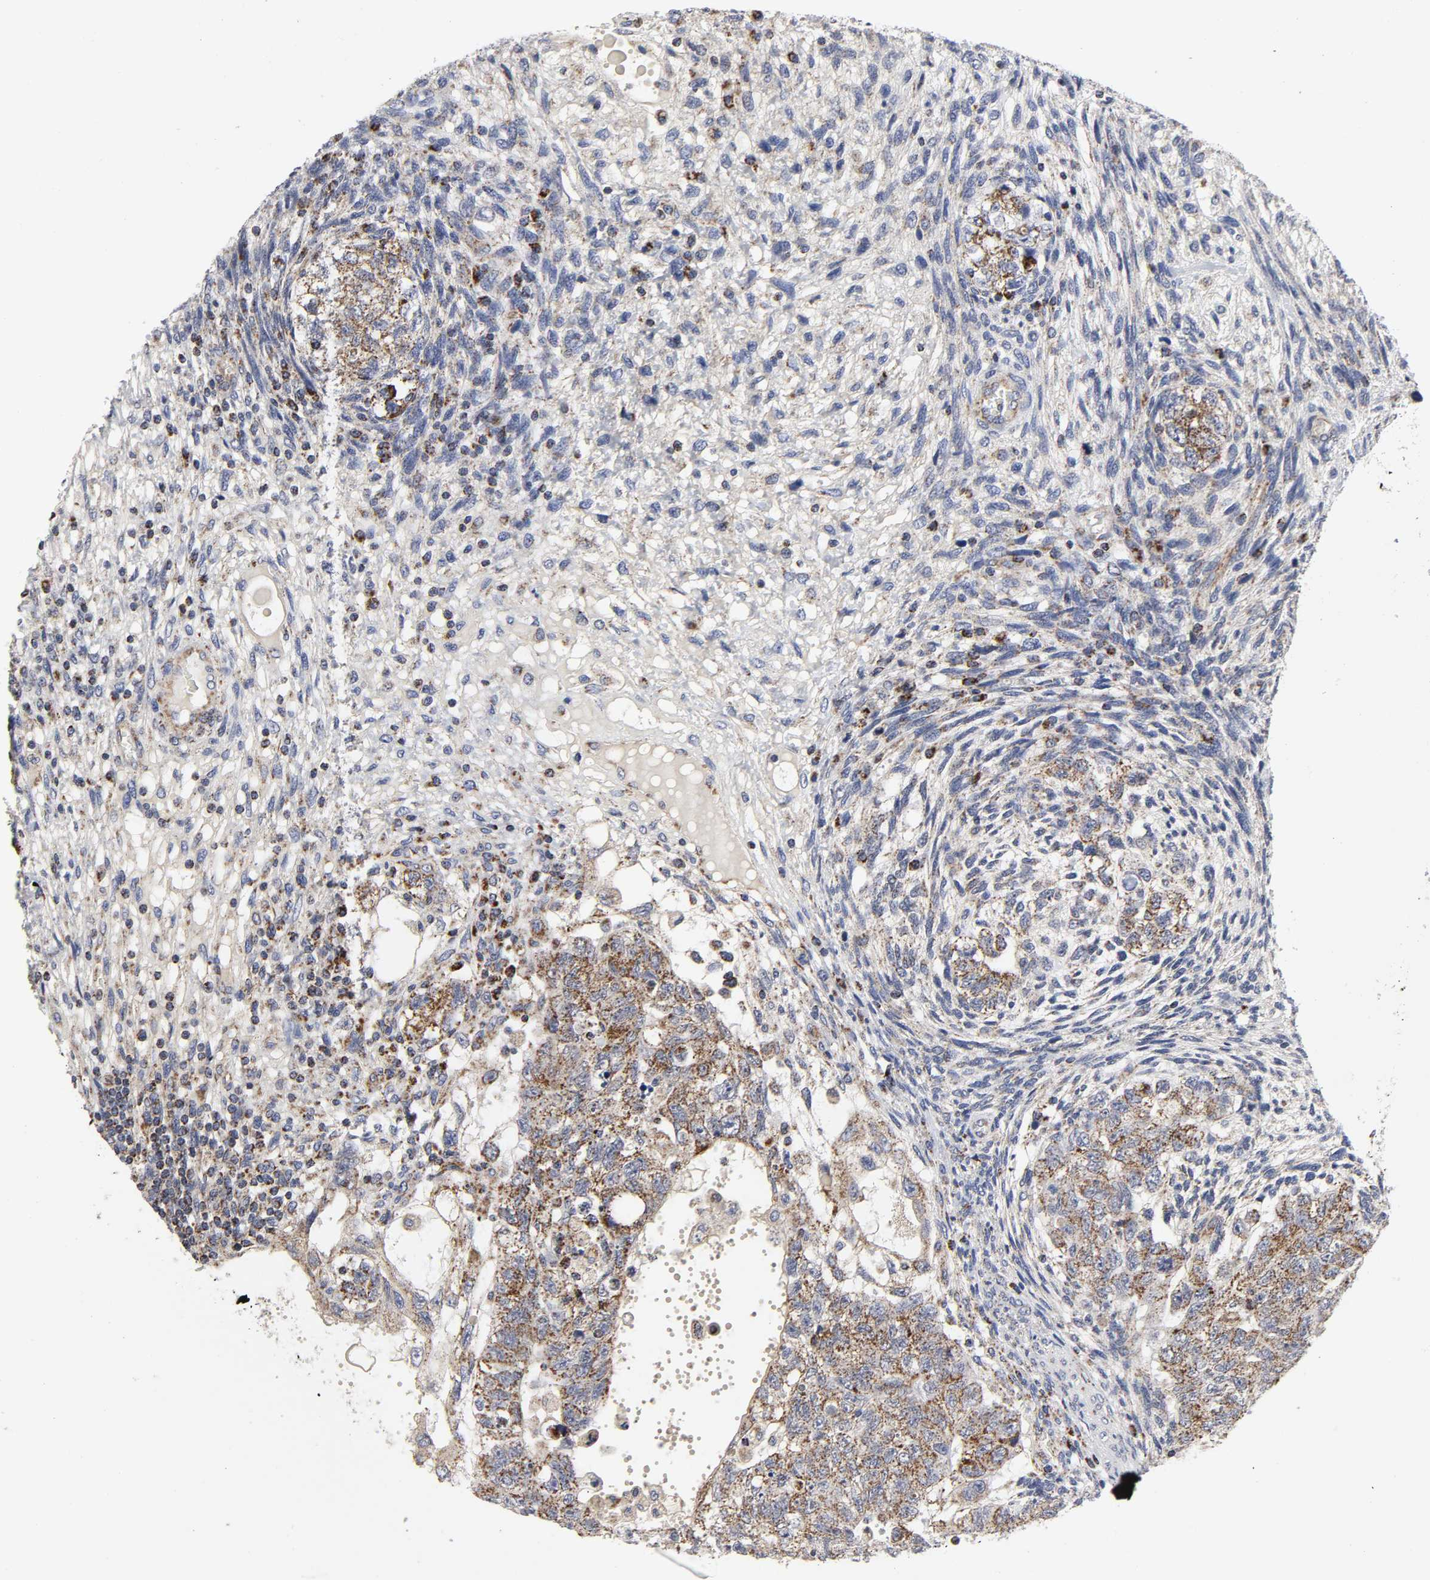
{"staining": {"intensity": "moderate", "quantity": ">75%", "location": "cytoplasmic/membranous"}, "tissue": "testis cancer", "cell_type": "Tumor cells", "image_type": "cancer", "snomed": [{"axis": "morphology", "description": "Normal tissue, NOS"}, {"axis": "morphology", "description": "Carcinoma, Embryonal, NOS"}, {"axis": "topography", "description": "Testis"}], "caption": "About >75% of tumor cells in human testis cancer (embryonal carcinoma) exhibit moderate cytoplasmic/membranous protein staining as visualized by brown immunohistochemical staining.", "gene": "AOPEP", "patient": {"sex": "male", "age": 36}}